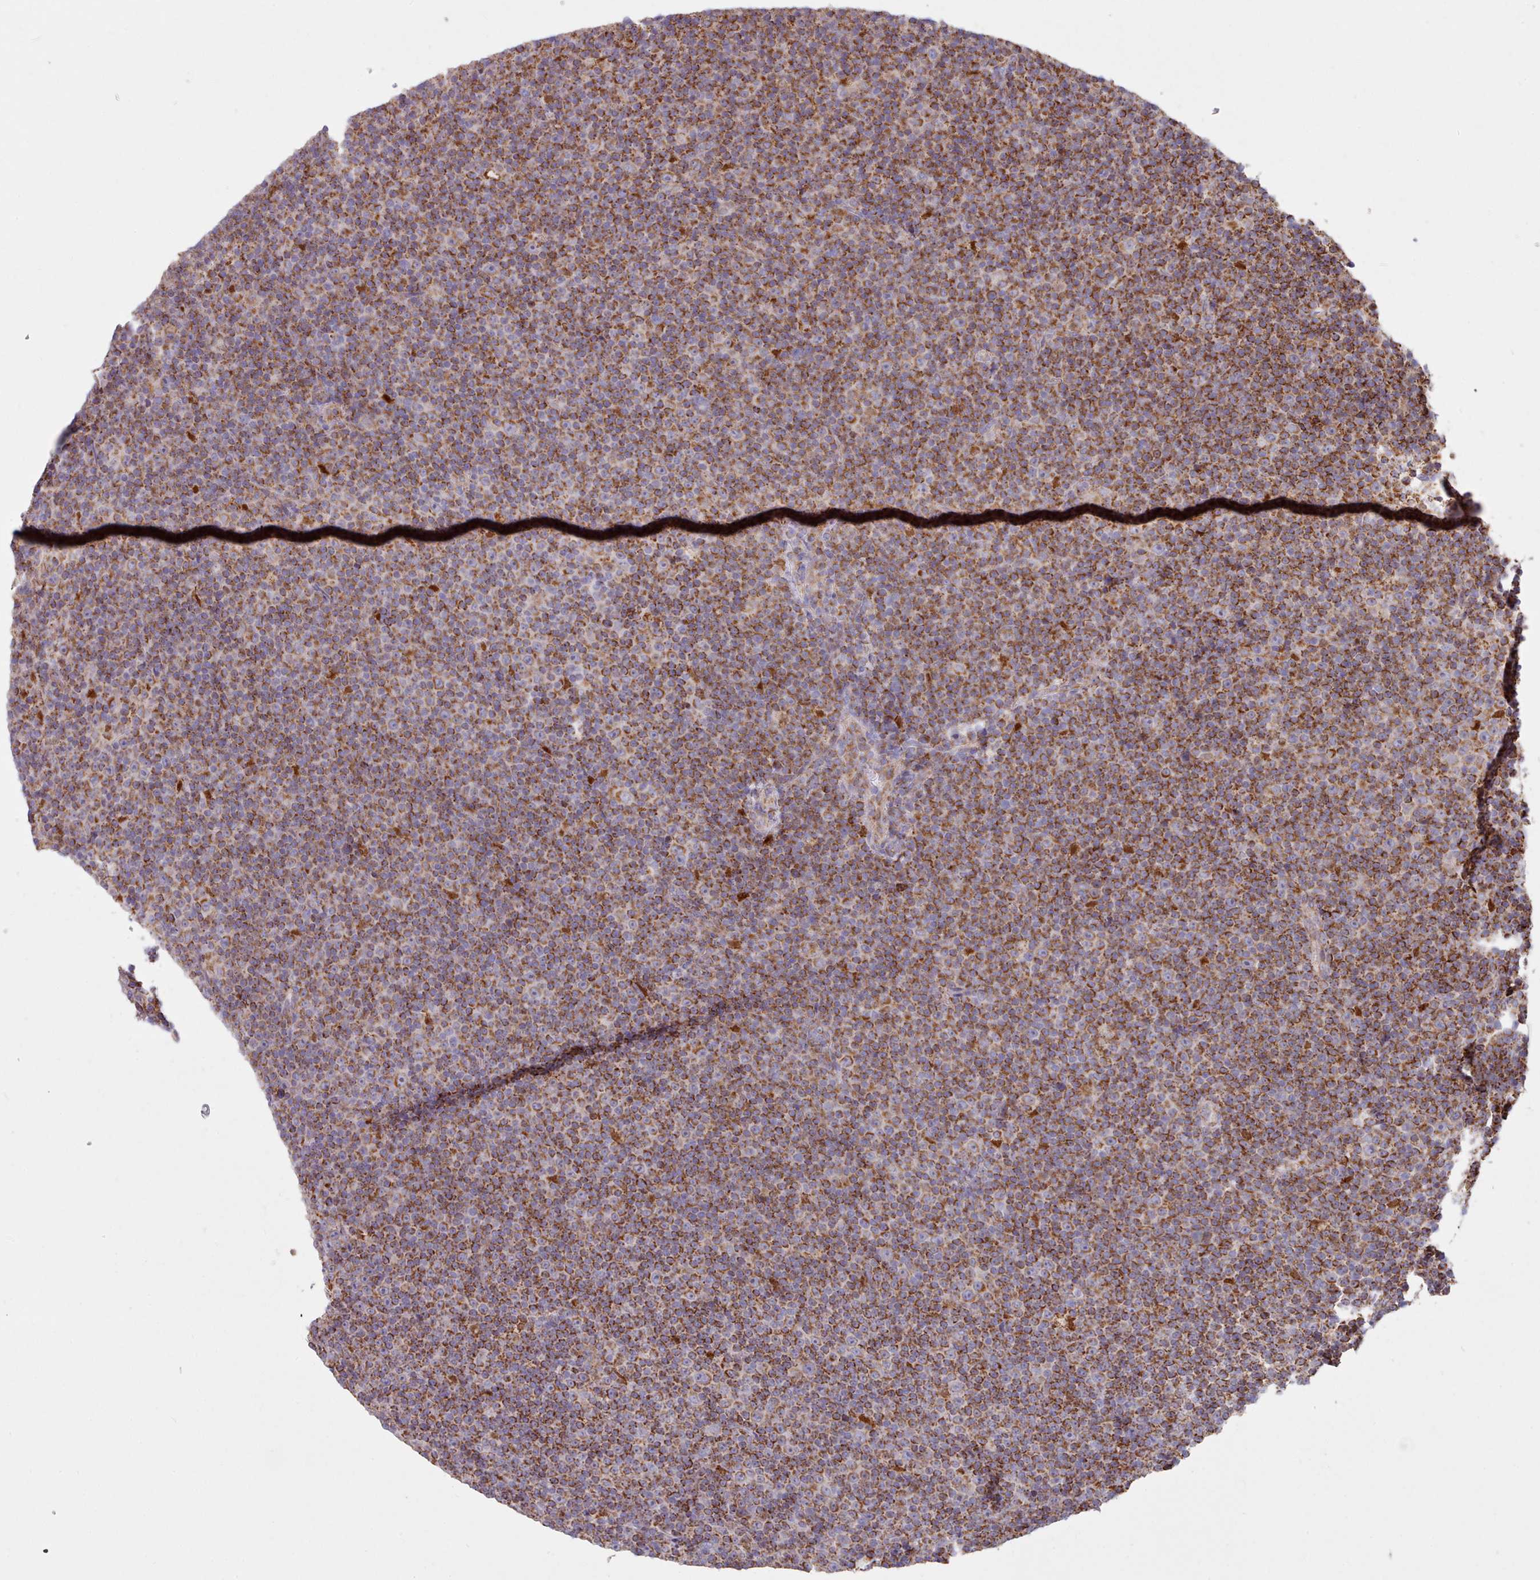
{"staining": {"intensity": "strong", "quantity": ">75%", "location": "cytoplasmic/membranous"}, "tissue": "lymphoma", "cell_type": "Tumor cells", "image_type": "cancer", "snomed": [{"axis": "morphology", "description": "Malignant lymphoma, non-Hodgkin's type, Low grade"}, {"axis": "topography", "description": "Lymph node"}], "caption": "High-power microscopy captured an immunohistochemistry (IHC) histopathology image of low-grade malignant lymphoma, non-Hodgkin's type, revealing strong cytoplasmic/membranous staining in about >75% of tumor cells.", "gene": "HSDL2", "patient": {"sex": "female", "age": 67}}